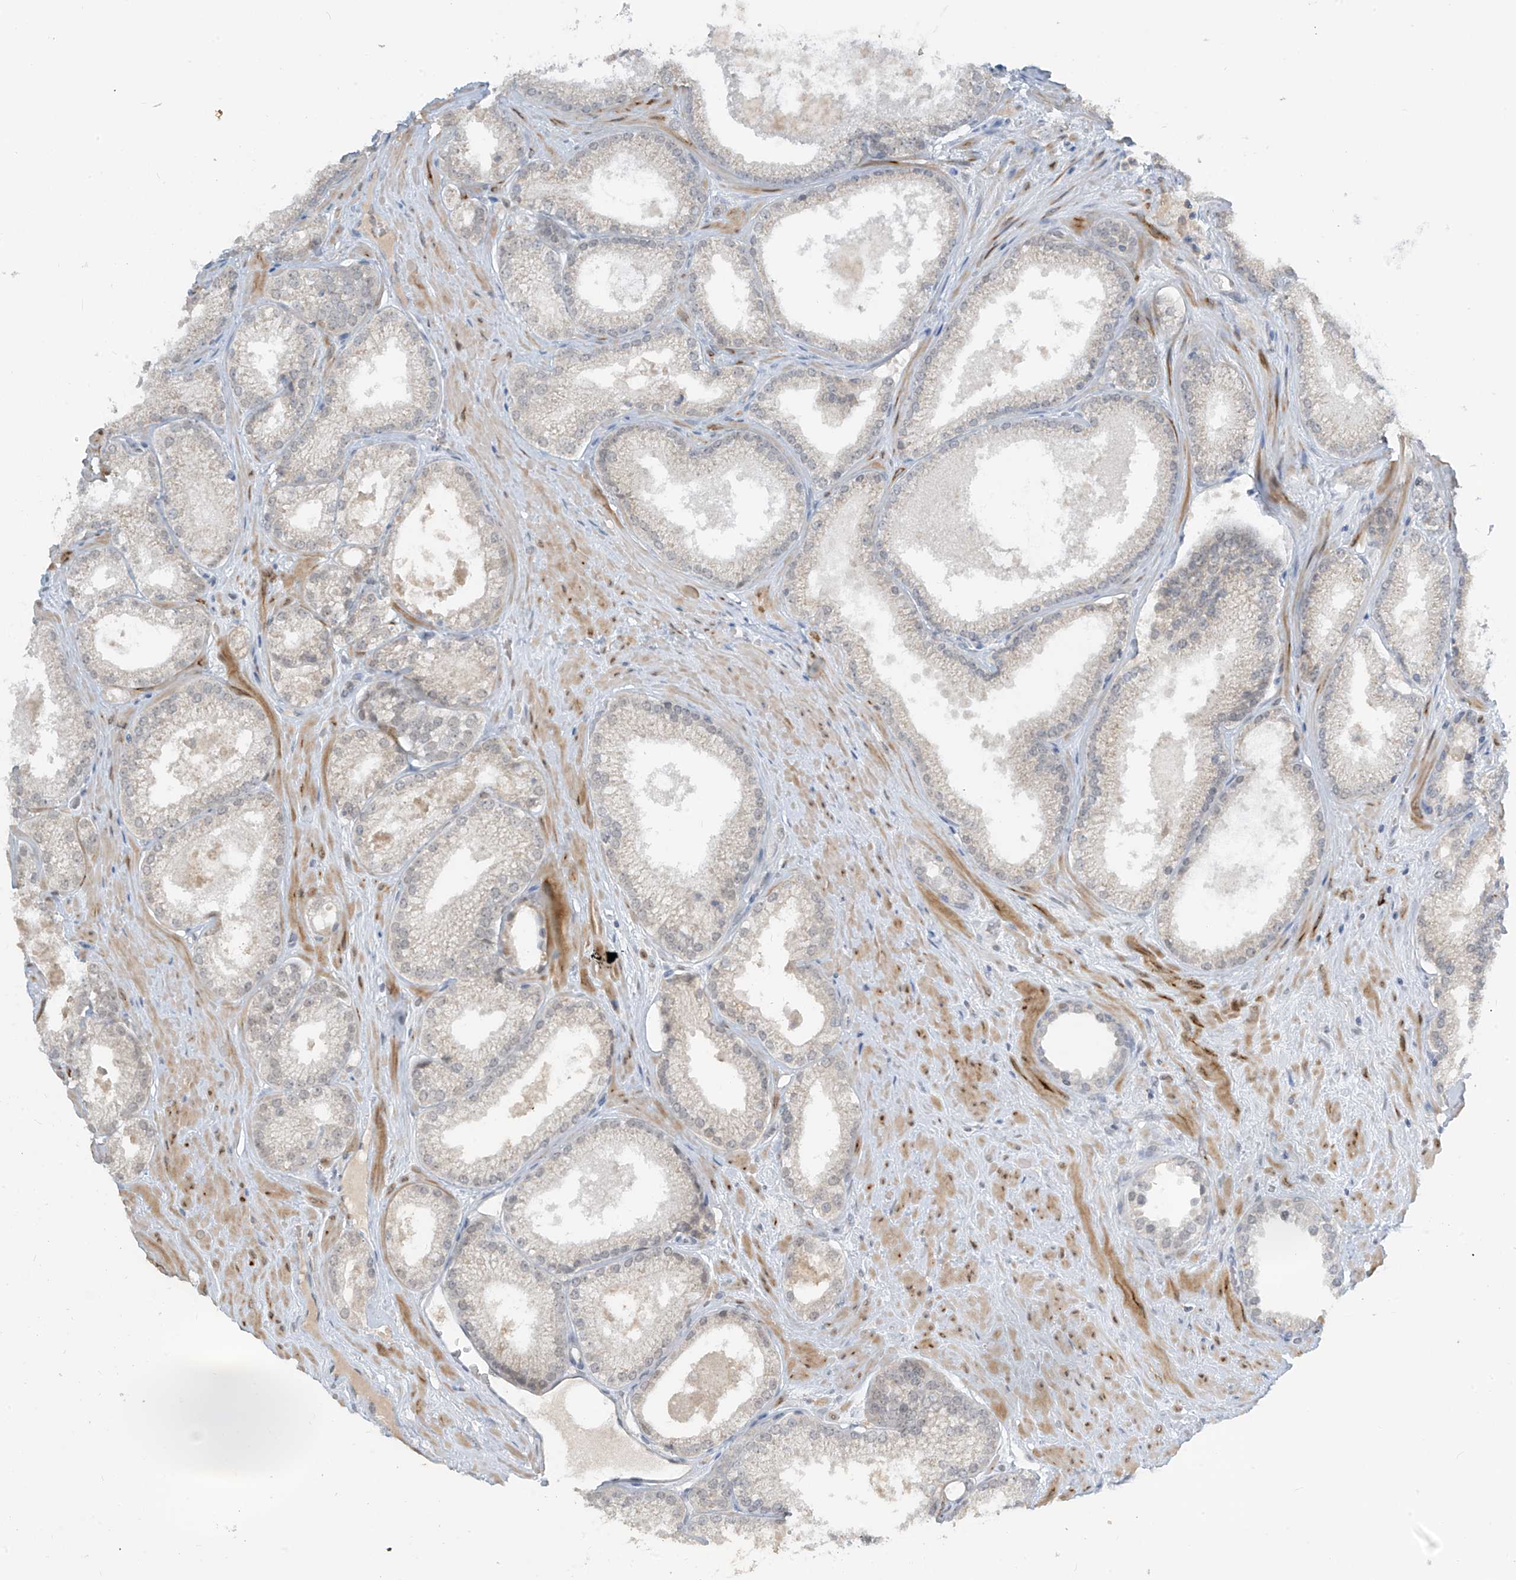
{"staining": {"intensity": "negative", "quantity": "none", "location": "none"}, "tissue": "prostate cancer", "cell_type": "Tumor cells", "image_type": "cancer", "snomed": [{"axis": "morphology", "description": "Adenocarcinoma, Low grade"}, {"axis": "topography", "description": "Prostate"}], "caption": "A photomicrograph of prostate cancer (low-grade adenocarcinoma) stained for a protein demonstrates no brown staining in tumor cells.", "gene": "METAP1D", "patient": {"sex": "male", "age": 62}}